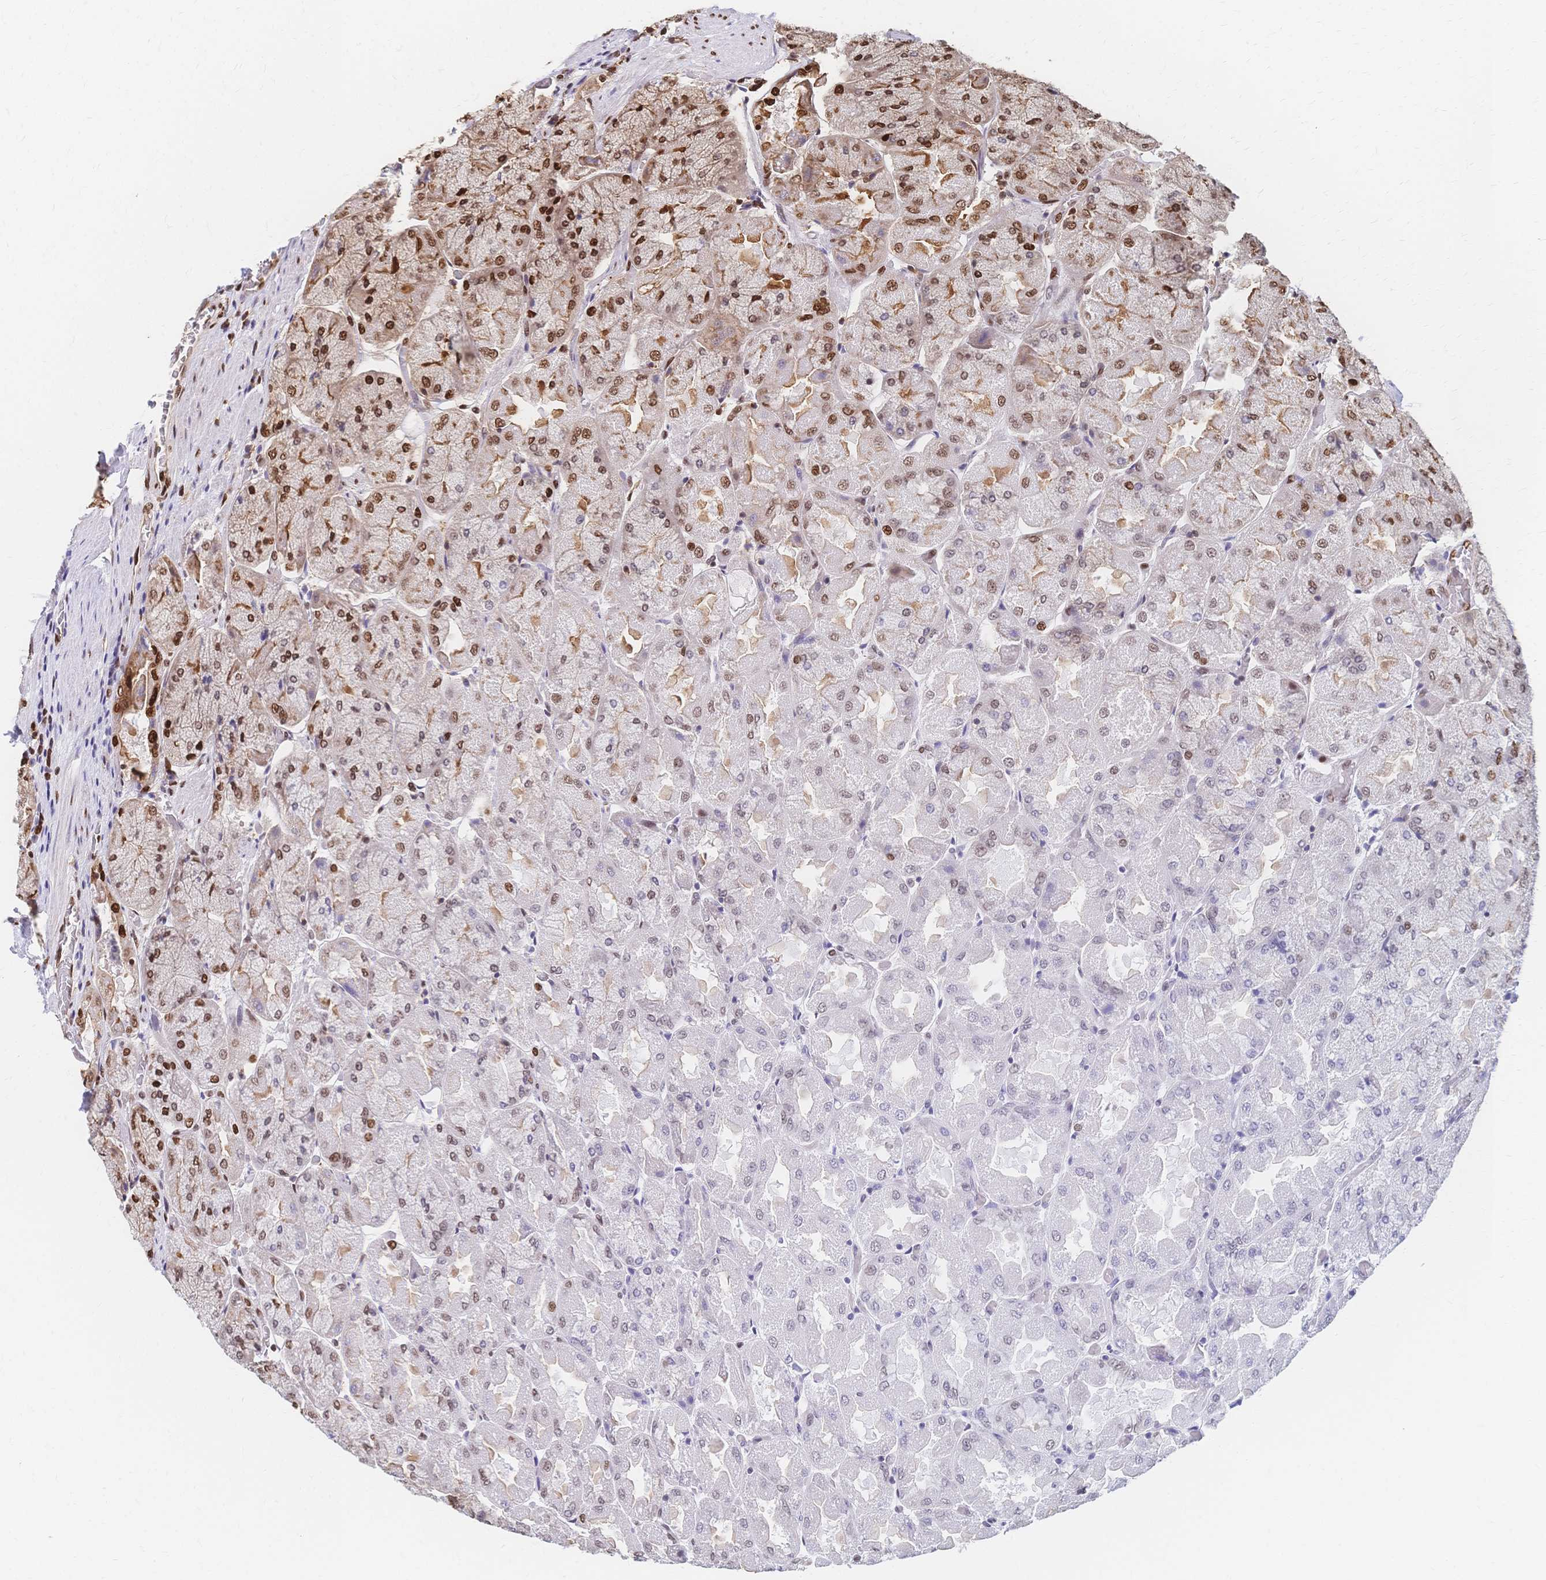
{"staining": {"intensity": "moderate", "quantity": "<25%", "location": "nuclear"}, "tissue": "stomach", "cell_type": "Glandular cells", "image_type": "normal", "snomed": [{"axis": "morphology", "description": "Normal tissue, NOS"}, {"axis": "topography", "description": "Stomach"}], "caption": "Glandular cells show low levels of moderate nuclear expression in about <25% of cells in benign human stomach. Using DAB (3,3'-diaminobenzidine) (brown) and hematoxylin (blue) stains, captured at high magnification using brightfield microscopy.", "gene": "HDGF", "patient": {"sex": "female", "age": 61}}